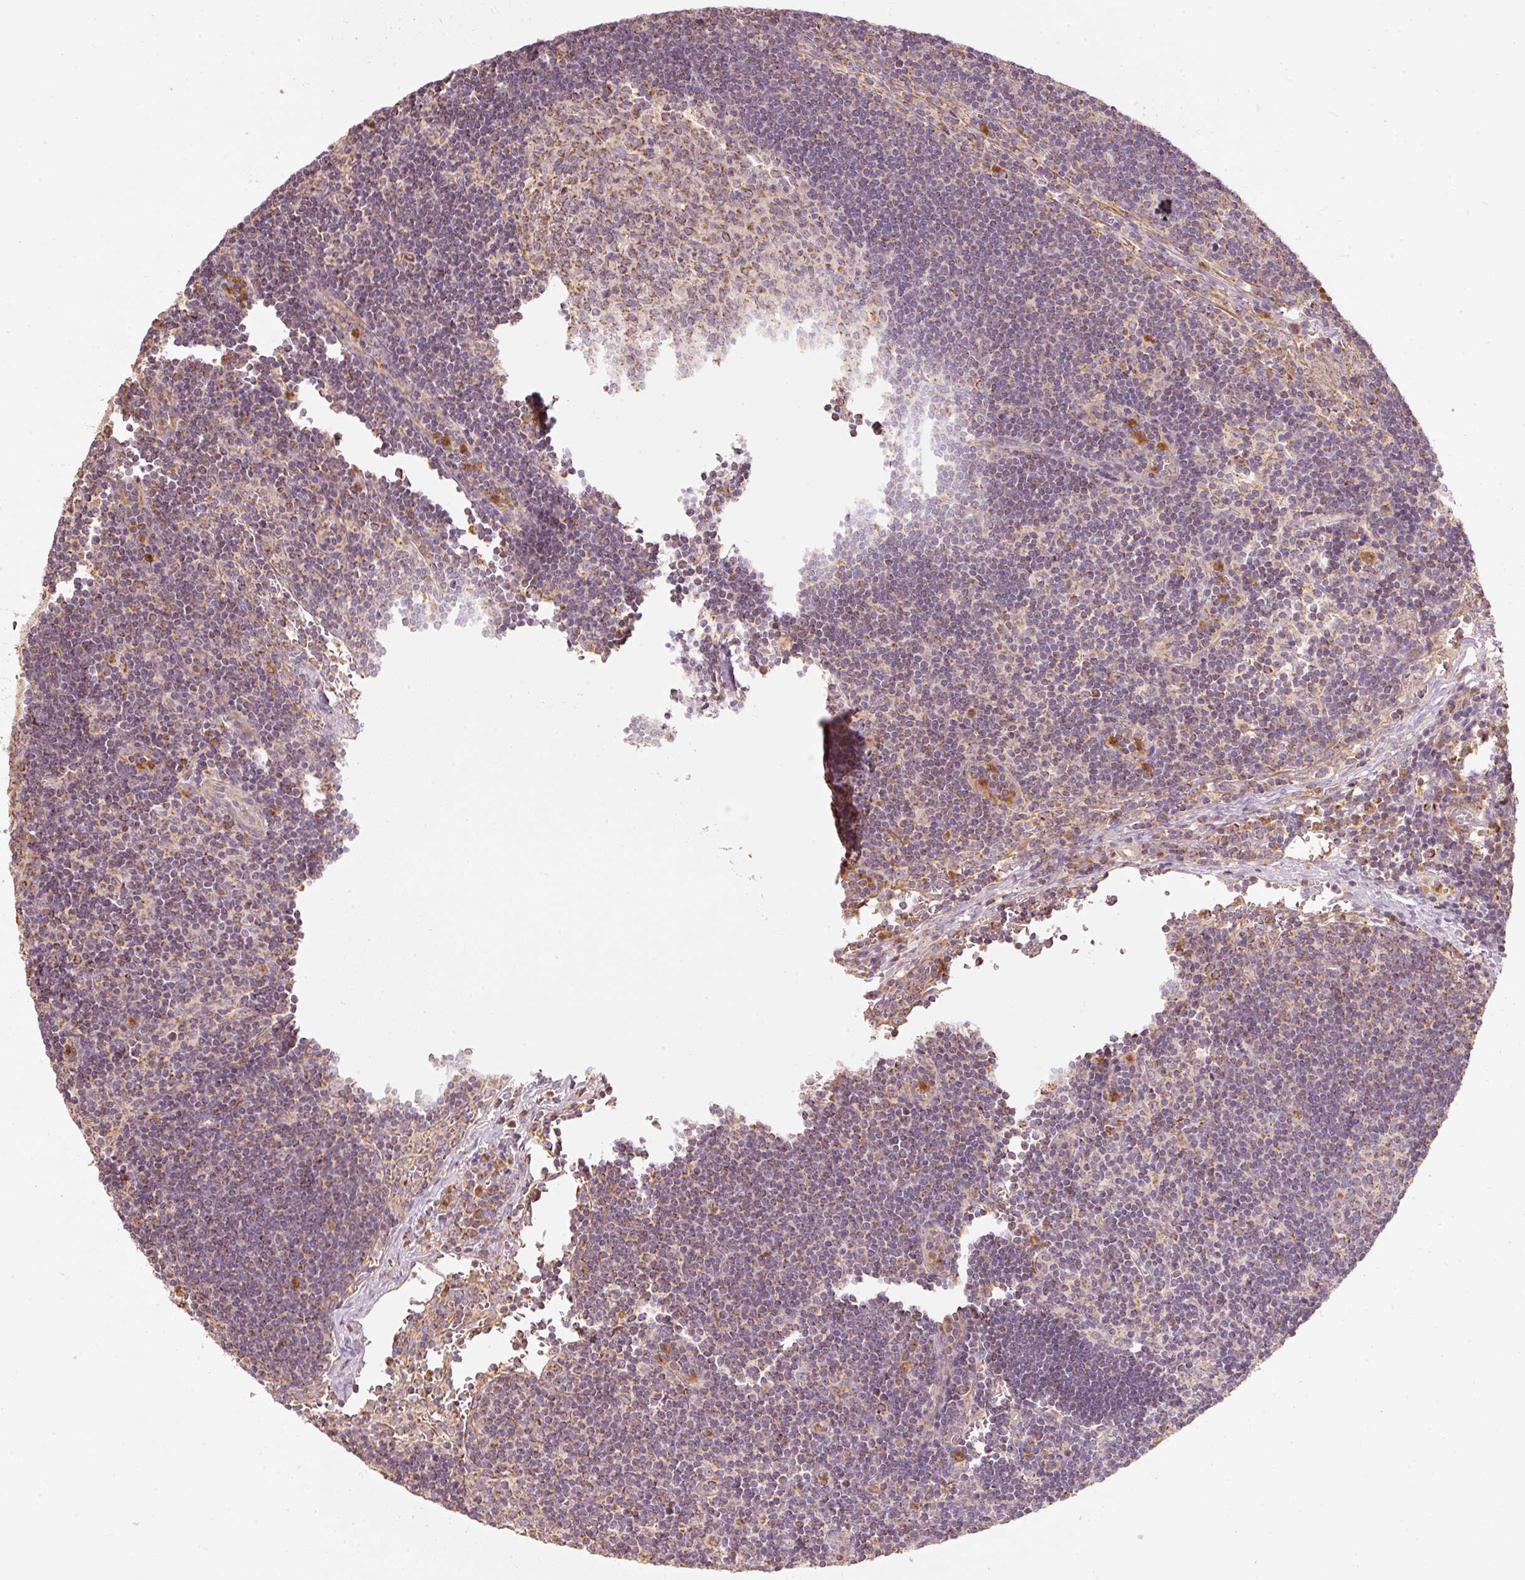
{"staining": {"intensity": "moderate", "quantity": ">75%", "location": "cytoplasmic/membranous"}, "tissue": "lymph node", "cell_type": "Germinal center cells", "image_type": "normal", "snomed": [{"axis": "morphology", "description": "Normal tissue, NOS"}, {"axis": "topography", "description": "Lymph node"}], "caption": "Immunohistochemical staining of normal lymph node shows medium levels of moderate cytoplasmic/membranous positivity in approximately >75% of germinal center cells.", "gene": "PSENEN", "patient": {"sex": "female", "age": 29}}